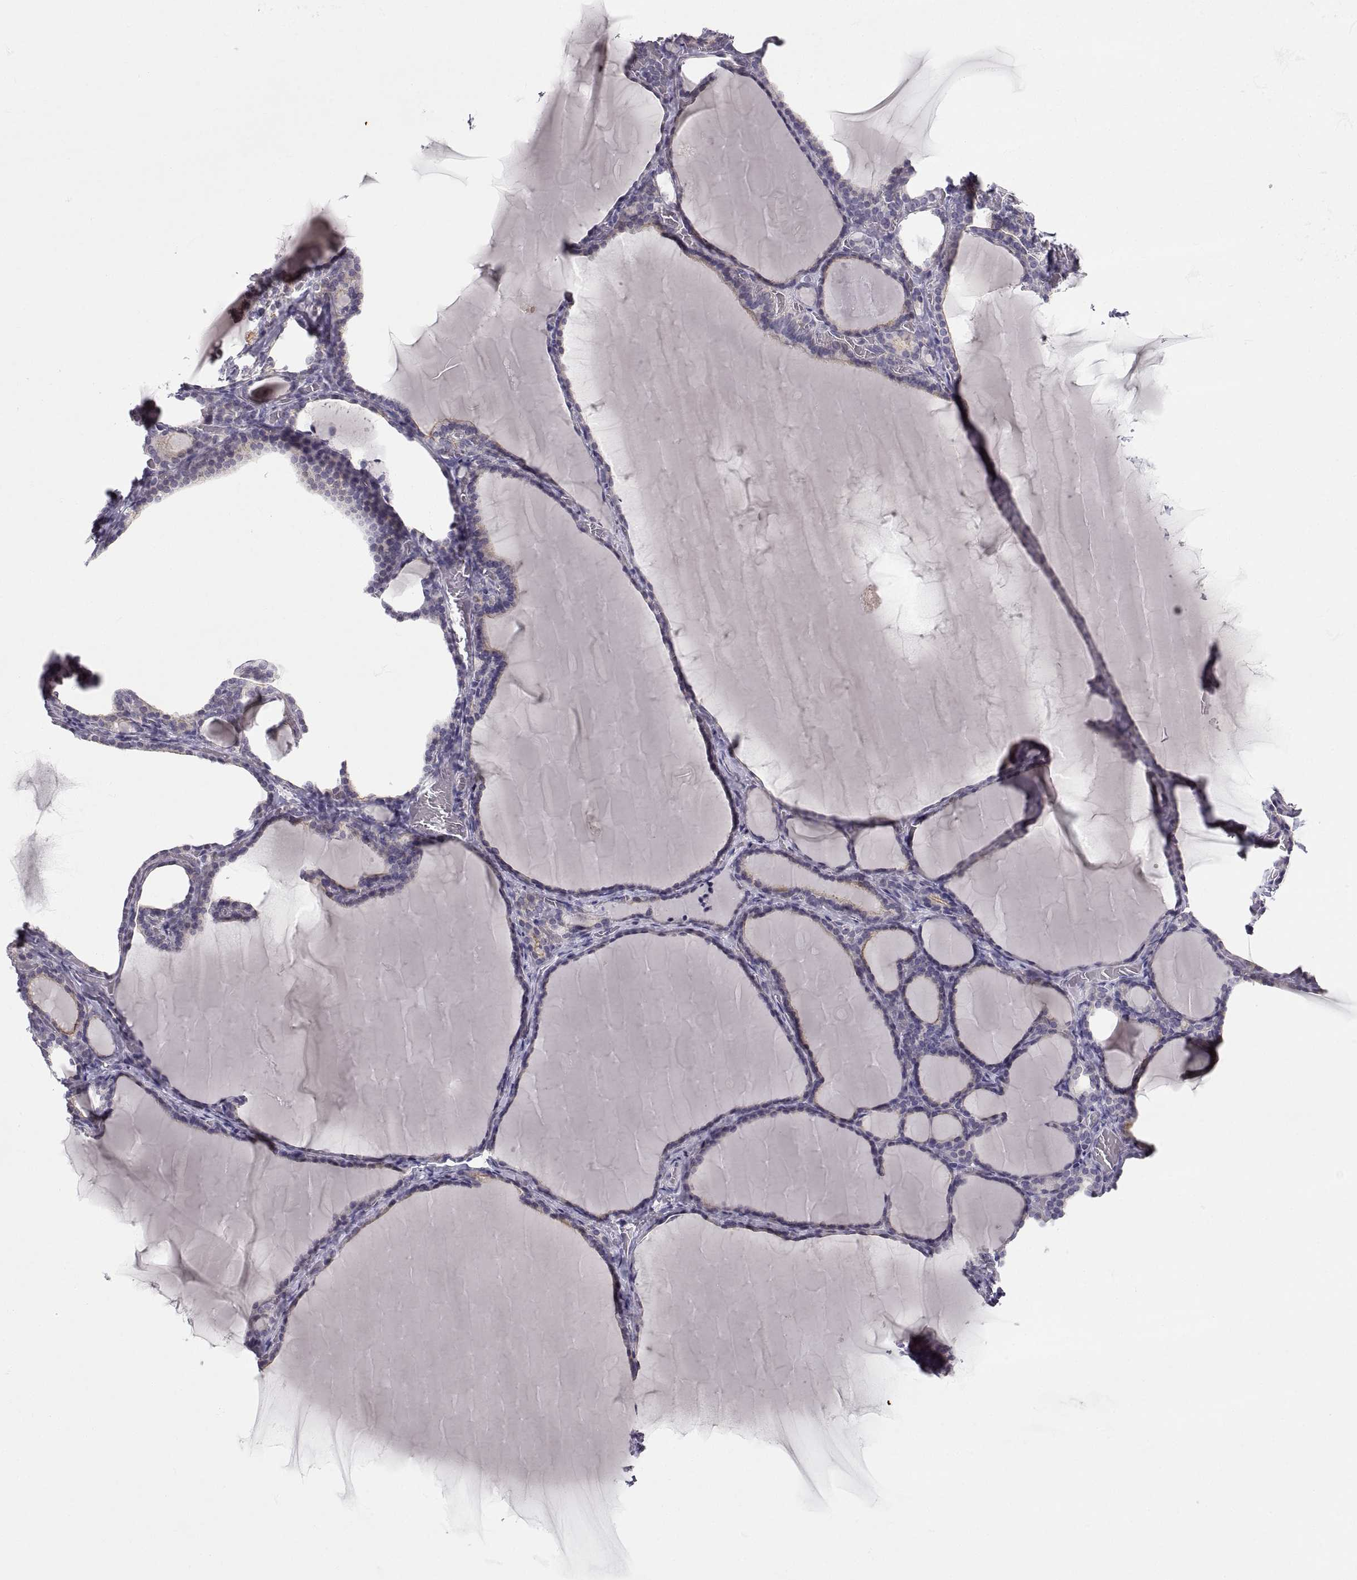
{"staining": {"intensity": "negative", "quantity": "none", "location": "none"}, "tissue": "thyroid gland", "cell_type": "Glandular cells", "image_type": "normal", "snomed": [{"axis": "morphology", "description": "Normal tissue, NOS"}, {"axis": "morphology", "description": "Hyperplasia, NOS"}, {"axis": "topography", "description": "Thyroid gland"}], "caption": "Glandular cells show no significant expression in benign thyroid gland. (DAB IHC with hematoxylin counter stain).", "gene": "ZNF185", "patient": {"sex": "female", "age": 27}}